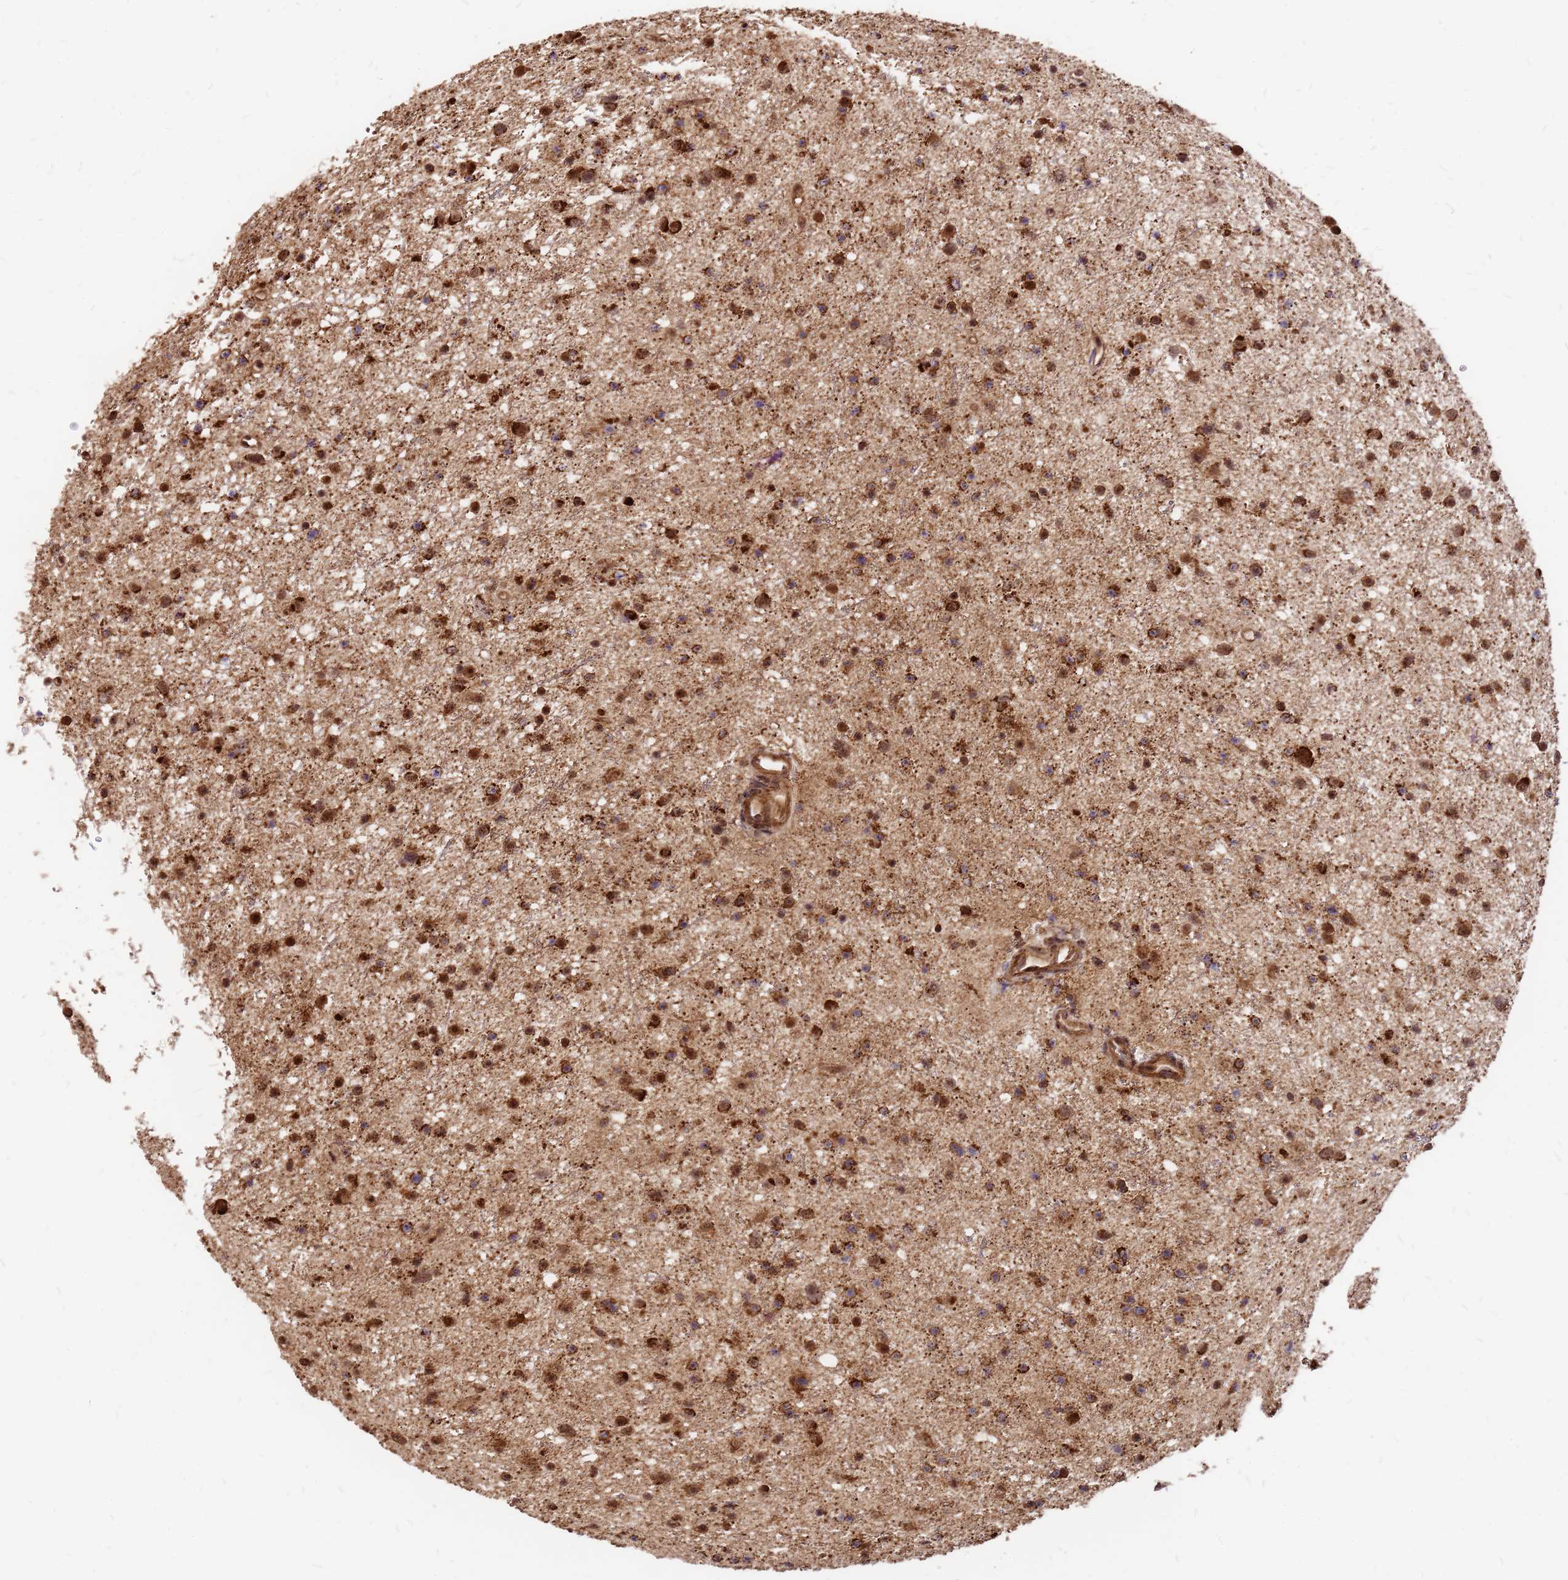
{"staining": {"intensity": "strong", "quantity": ">75%", "location": "cytoplasmic/membranous,nuclear"}, "tissue": "glioma", "cell_type": "Tumor cells", "image_type": "cancer", "snomed": [{"axis": "morphology", "description": "Glioma, malignant, Low grade"}, {"axis": "topography", "description": "Cerebral cortex"}], "caption": "Glioma tissue demonstrates strong cytoplasmic/membranous and nuclear positivity in about >75% of tumor cells, visualized by immunohistochemistry. Using DAB (brown) and hematoxylin (blue) stains, captured at high magnification using brightfield microscopy.", "gene": "GPATCH8", "patient": {"sex": "female", "age": 39}}